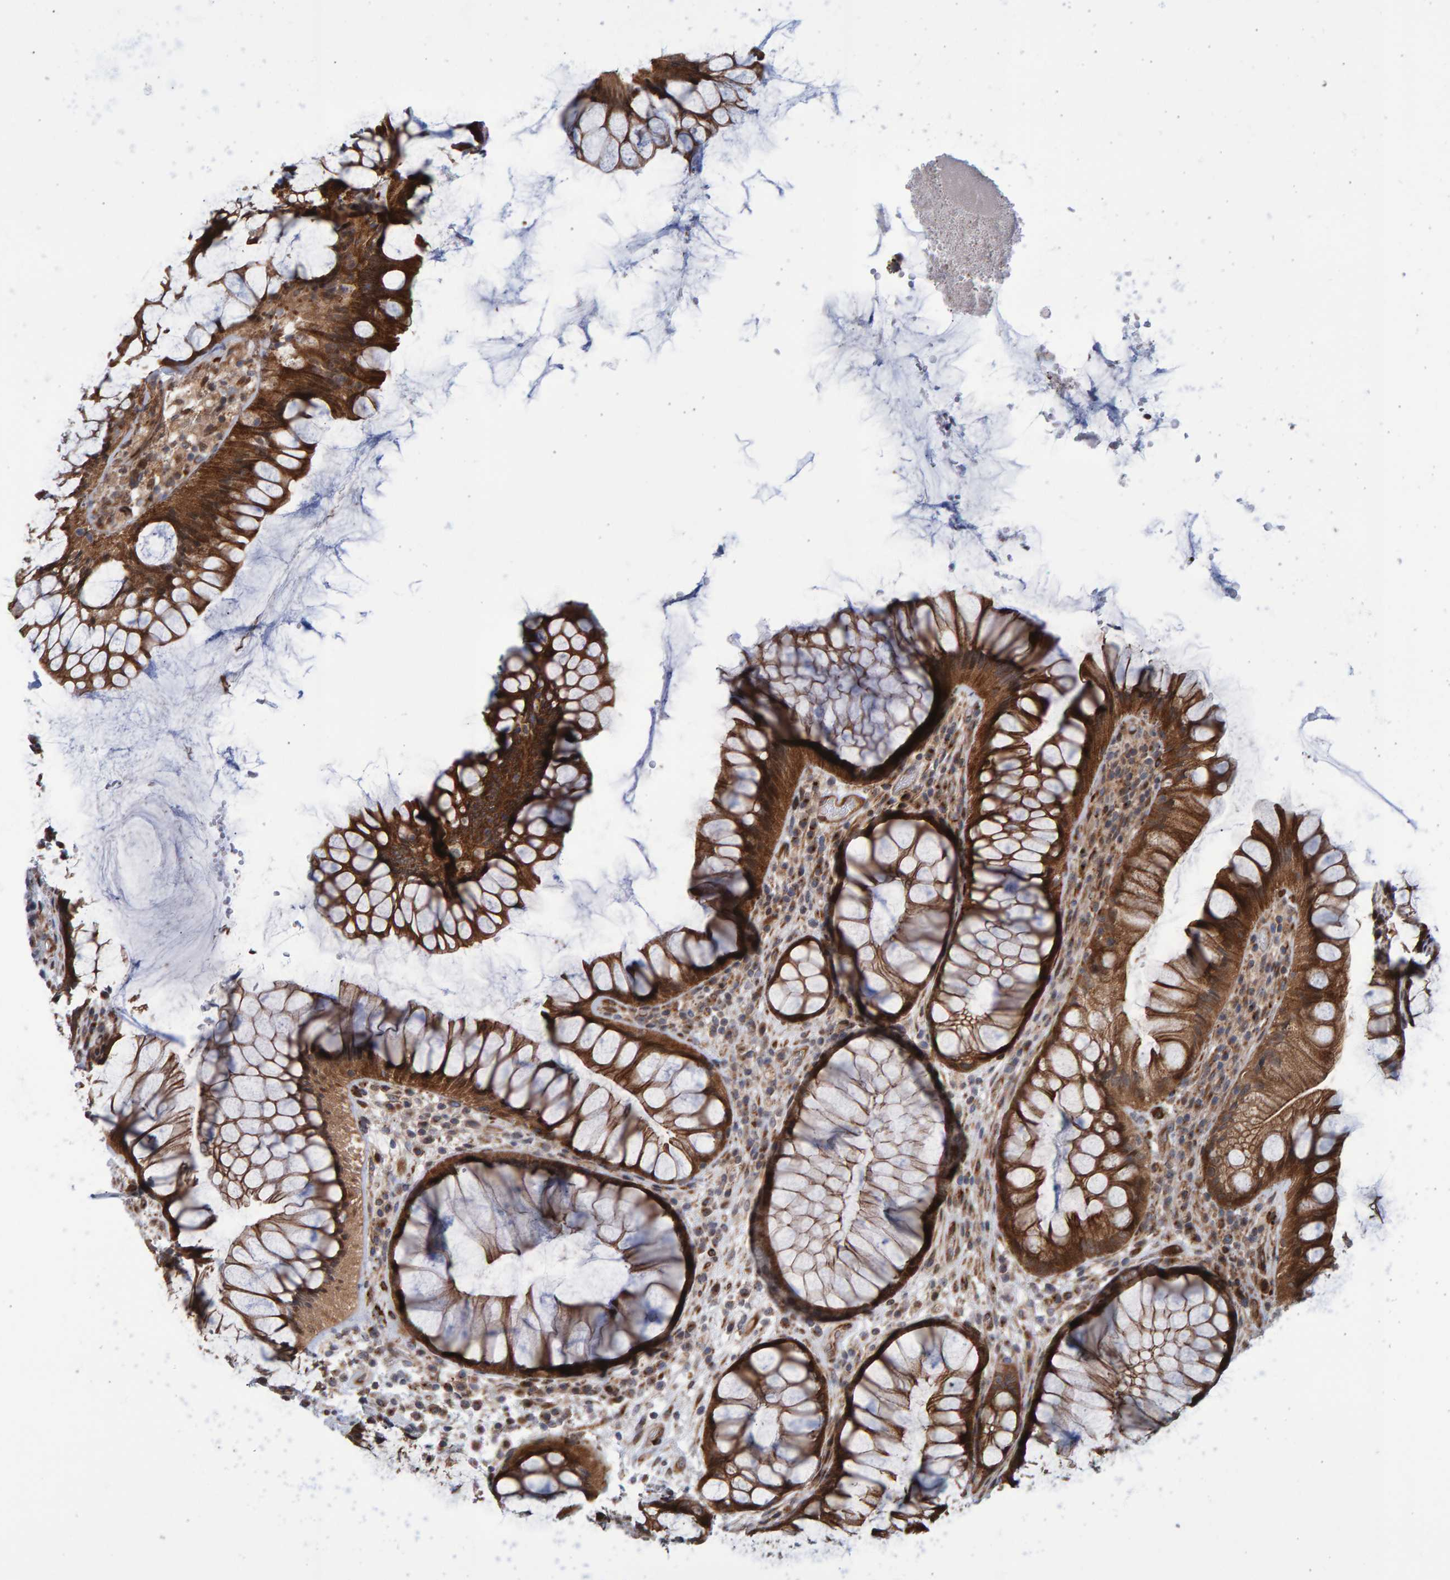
{"staining": {"intensity": "strong", "quantity": ">75%", "location": "cytoplasmic/membranous"}, "tissue": "rectum", "cell_type": "Glandular cells", "image_type": "normal", "snomed": [{"axis": "morphology", "description": "Normal tissue, NOS"}, {"axis": "topography", "description": "Rectum"}], "caption": "Immunohistochemical staining of unremarkable rectum demonstrates >75% levels of strong cytoplasmic/membranous protein positivity in approximately >75% of glandular cells.", "gene": "LRBA", "patient": {"sex": "male", "age": 51}}